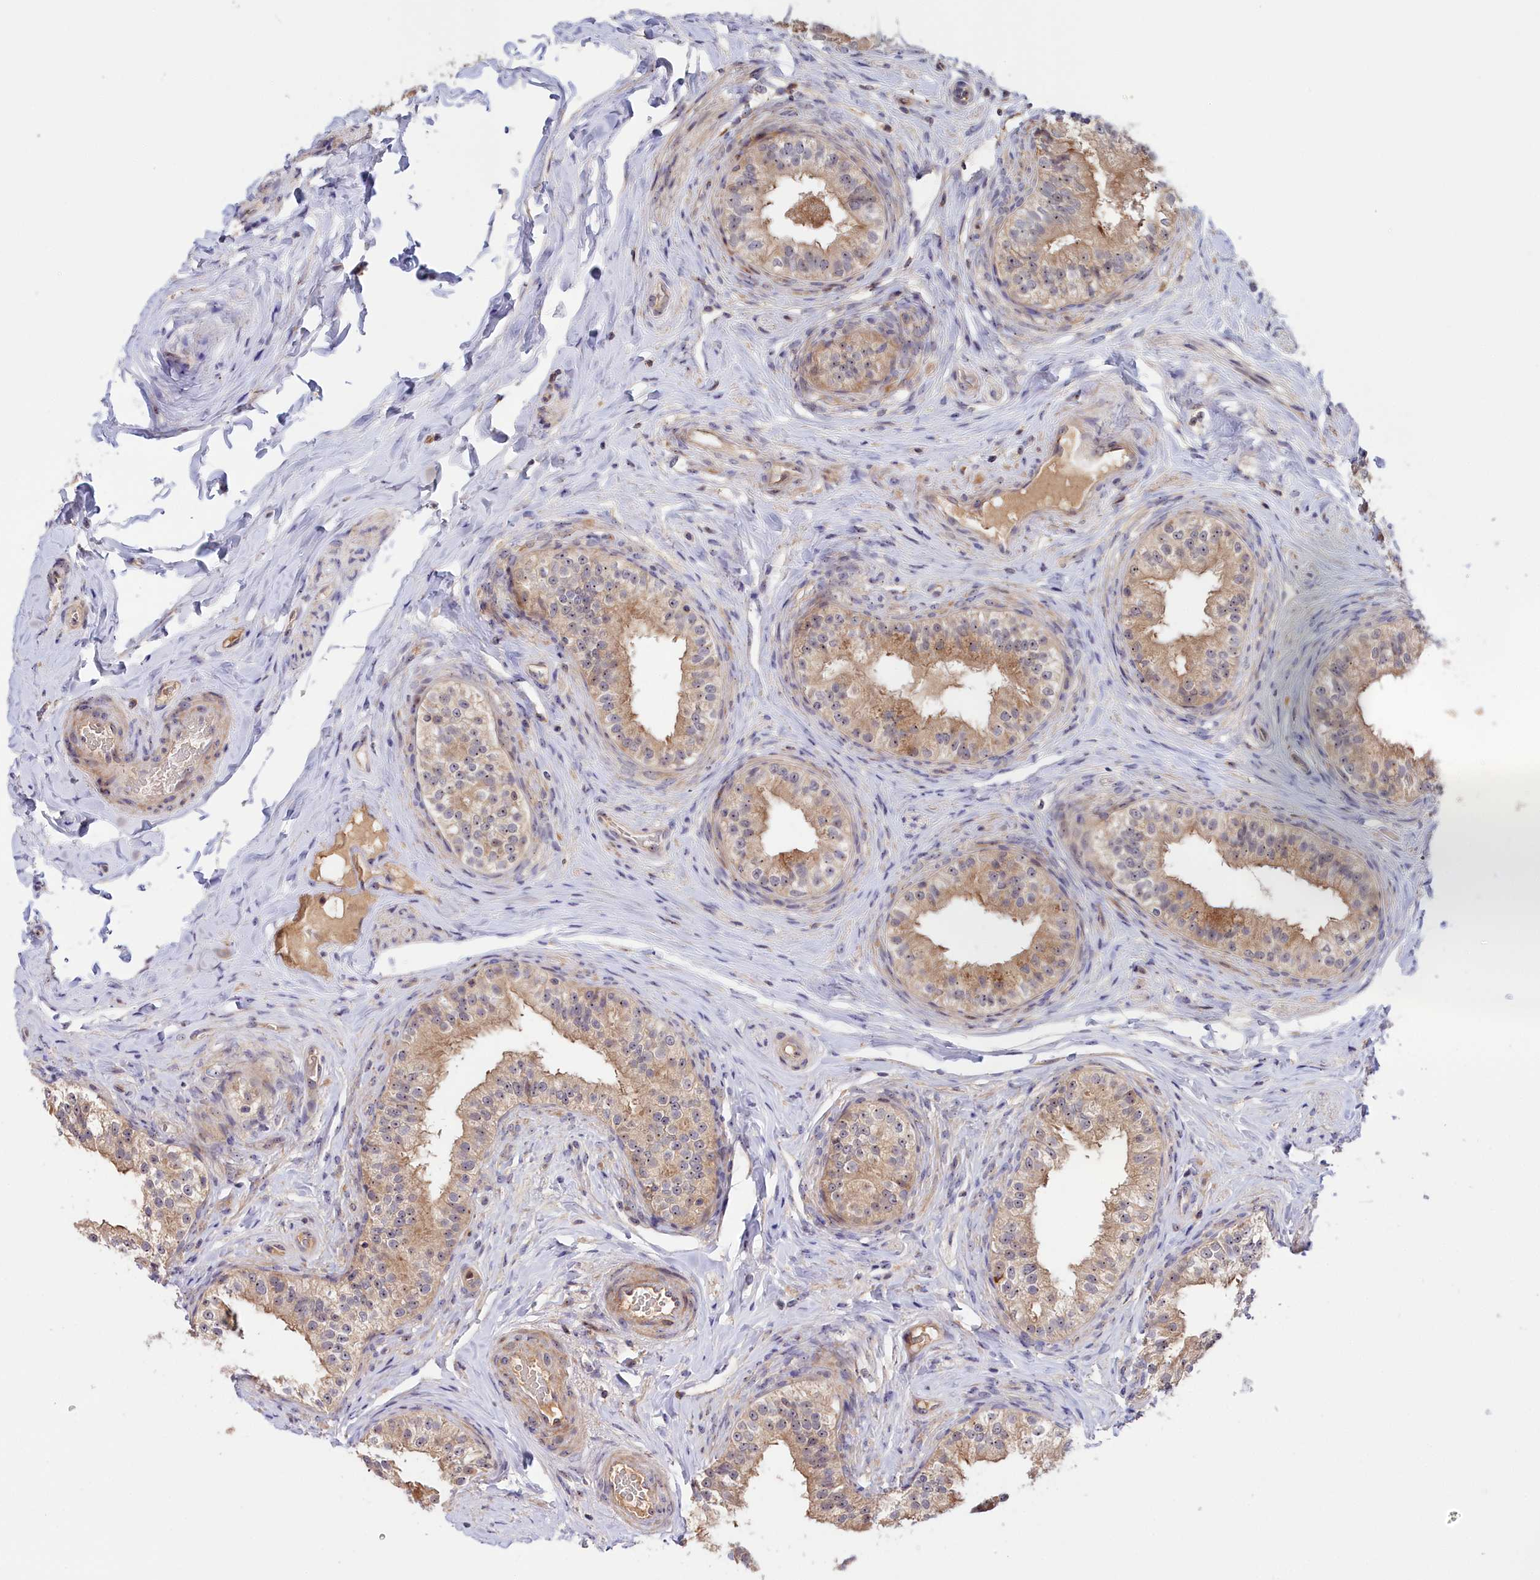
{"staining": {"intensity": "weak", "quantity": ">75%", "location": "cytoplasmic/membranous,nuclear"}, "tissue": "epididymis", "cell_type": "Glandular cells", "image_type": "normal", "snomed": [{"axis": "morphology", "description": "Normal tissue, NOS"}, {"axis": "topography", "description": "Epididymis"}], "caption": "Immunohistochemistry (IHC) histopathology image of unremarkable human epididymis stained for a protein (brown), which shows low levels of weak cytoplasmic/membranous,nuclear positivity in approximately >75% of glandular cells.", "gene": "NEURL4", "patient": {"sex": "male", "age": 49}}